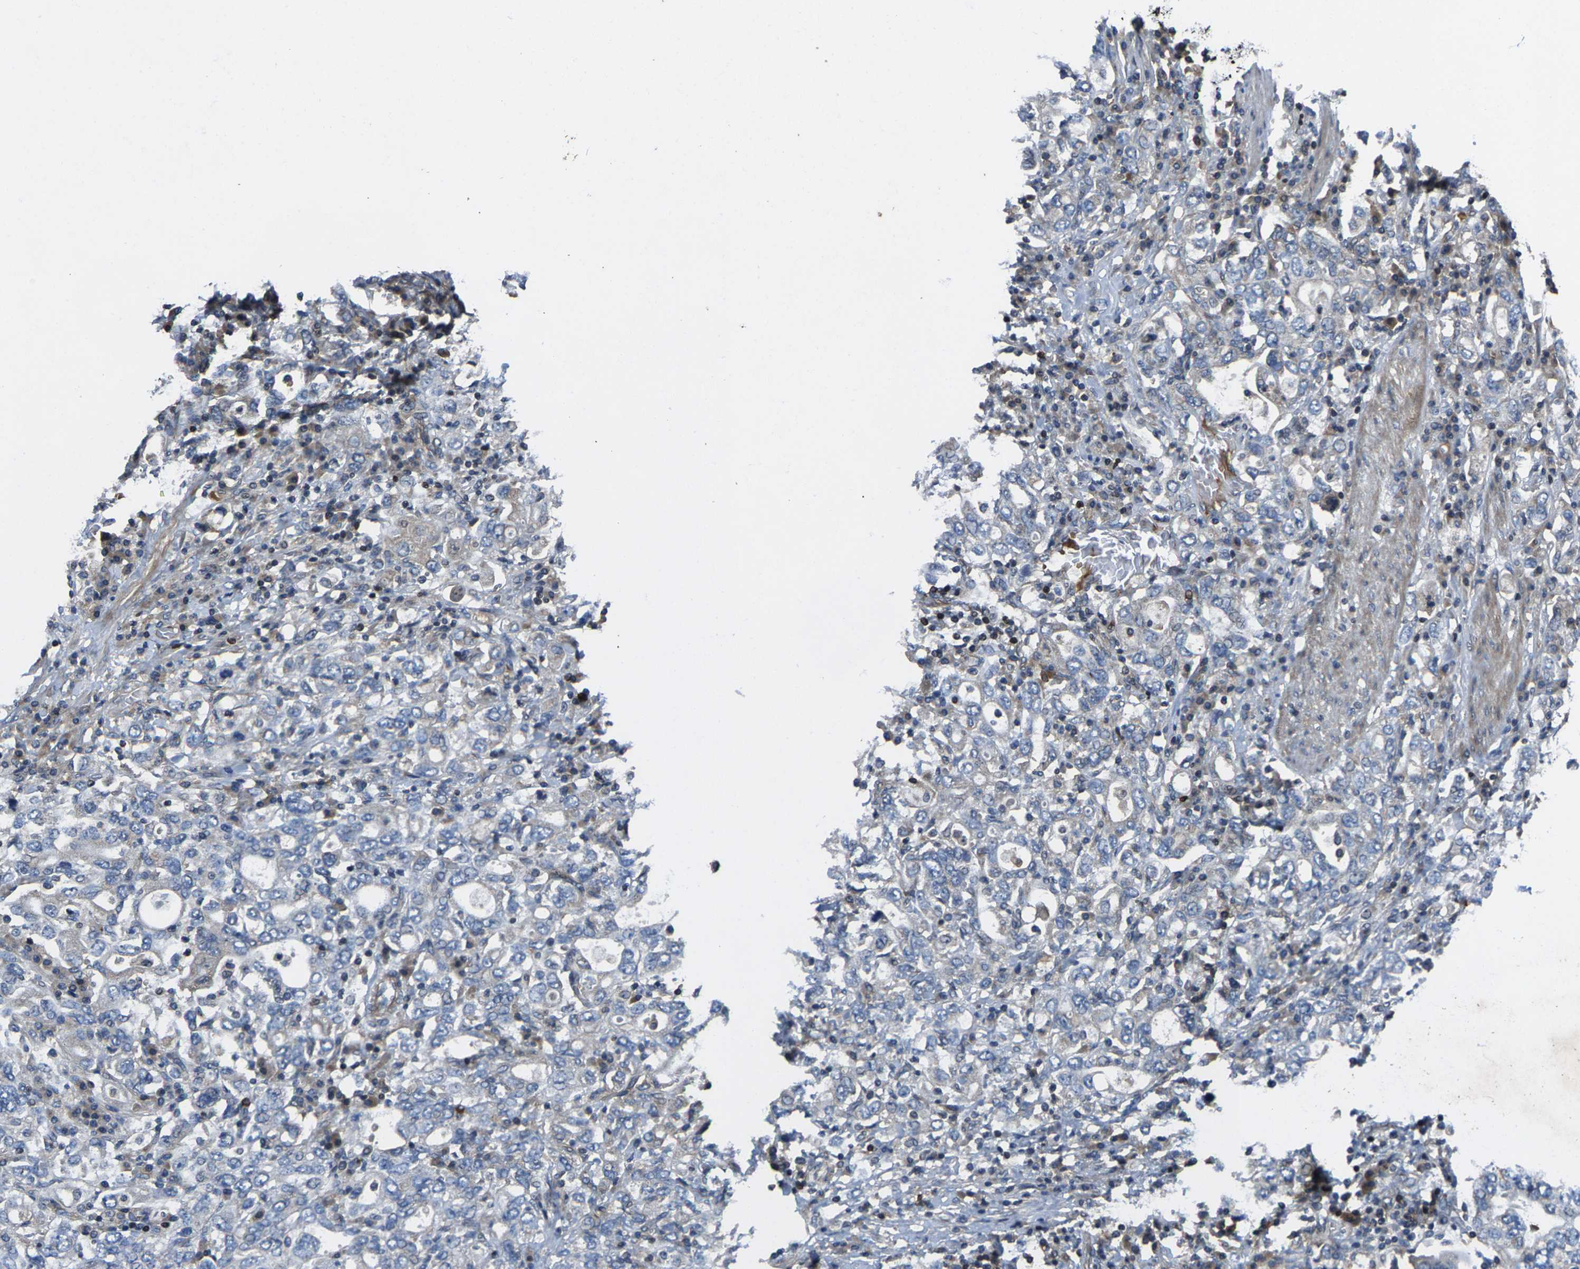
{"staining": {"intensity": "negative", "quantity": "none", "location": "none"}, "tissue": "stomach cancer", "cell_type": "Tumor cells", "image_type": "cancer", "snomed": [{"axis": "morphology", "description": "Adenocarcinoma, NOS"}, {"axis": "topography", "description": "Stomach, upper"}], "caption": "Immunohistochemical staining of adenocarcinoma (stomach) displays no significant positivity in tumor cells.", "gene": "AGBL3", "patient": {"sex": "male", "age": 62}}